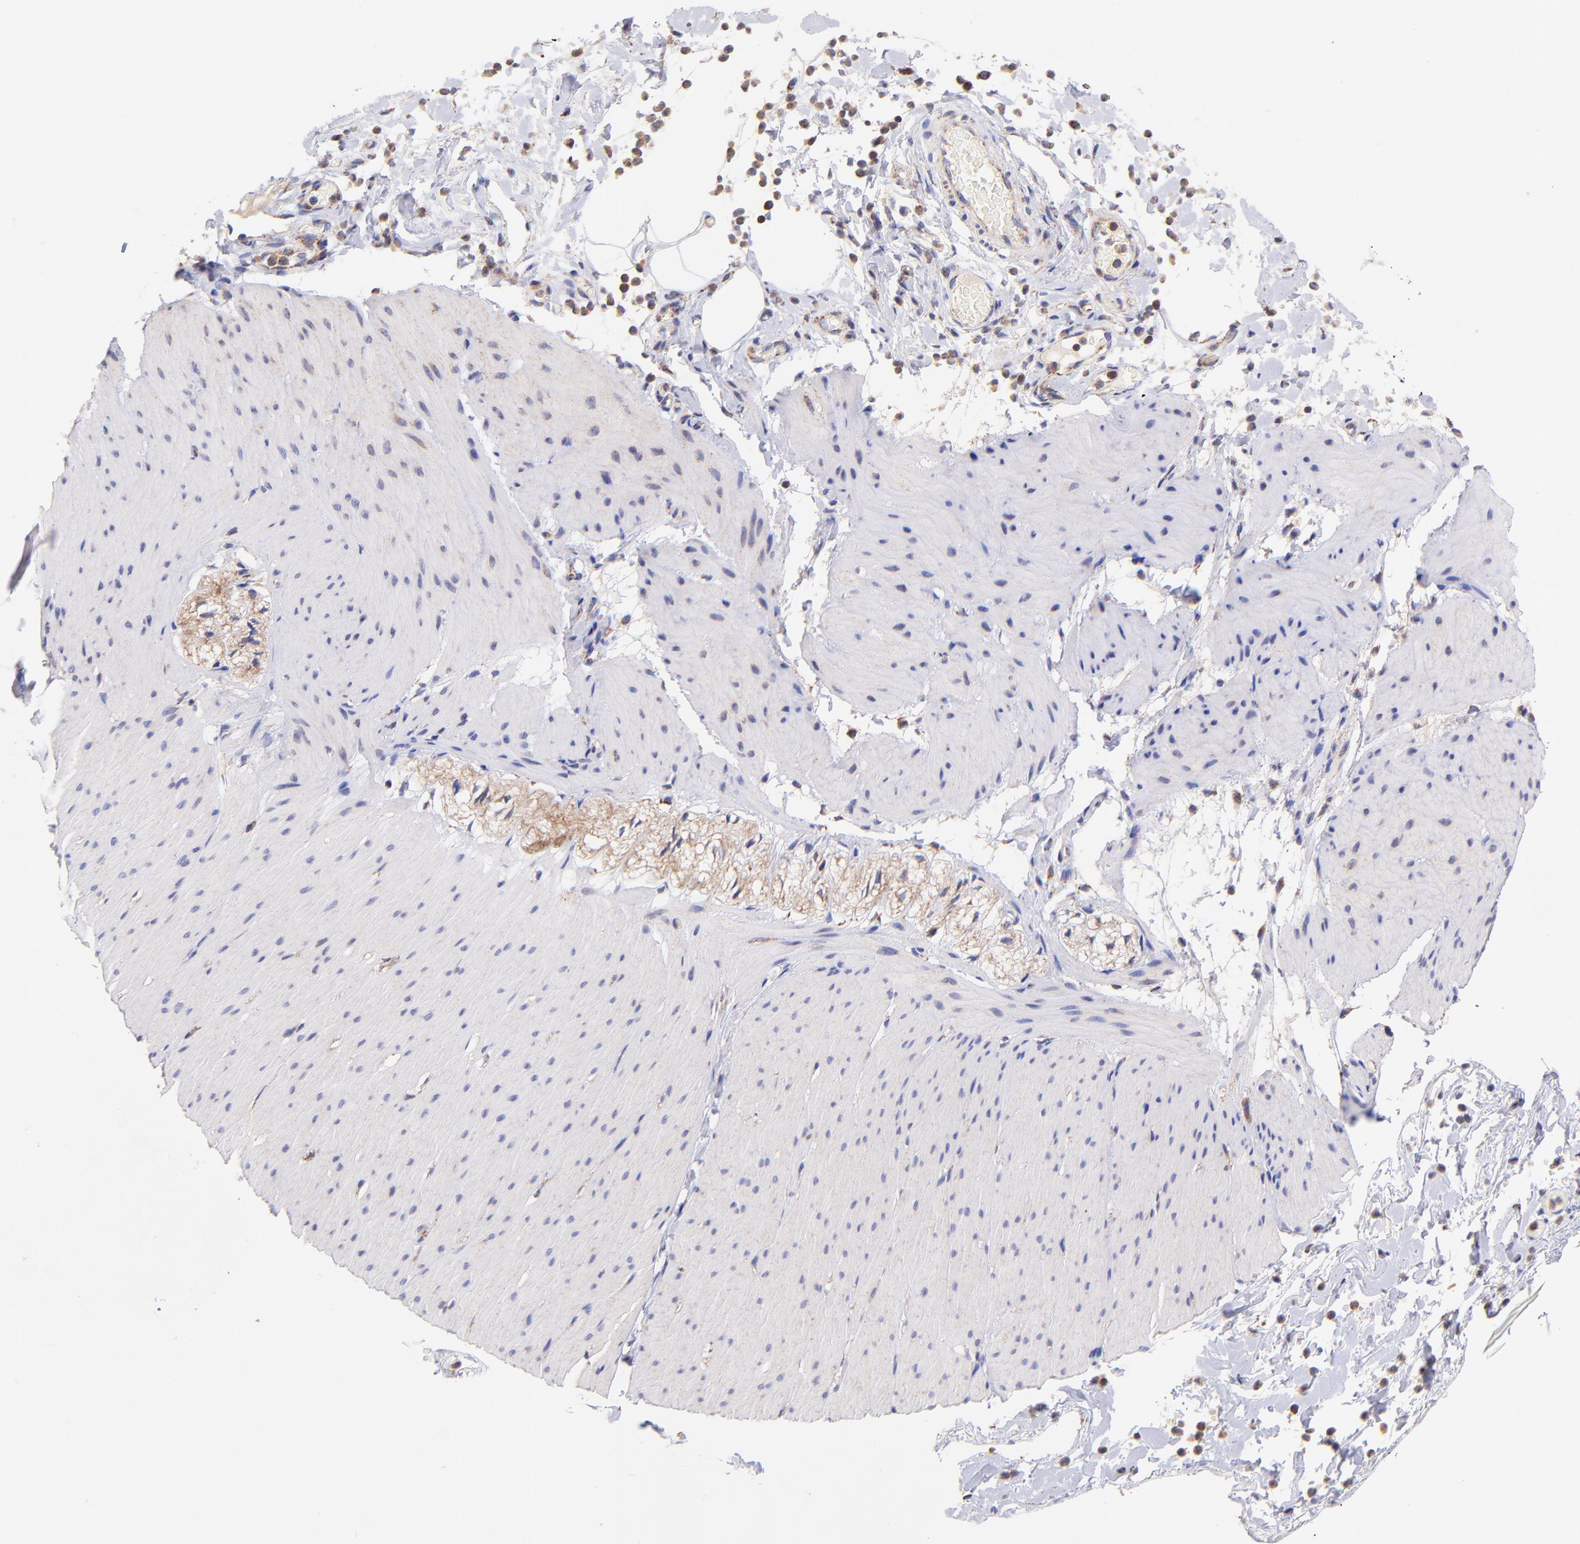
{"staining": {"intensity": "negative", "quantity": "none", "location": "none"}, "tissue": "smooth muscle", "cell_type": "Smooth muscle cells", "image_type": "normal", "snomed": [{"axis": "morphology", "description": "Normal tissue, NOS"}, {"axis": "topography", "description": "Smooth muscle"}, {"axis": "topography", "description": "Colon"}], "caption": "IHC photomicrograph of normal human smooth muscle stained for a protein (brown), which reveals no positivity in smooth muscle cells.", "gene": "PREX1", "patient": {"sex": "male", "age": 67}}